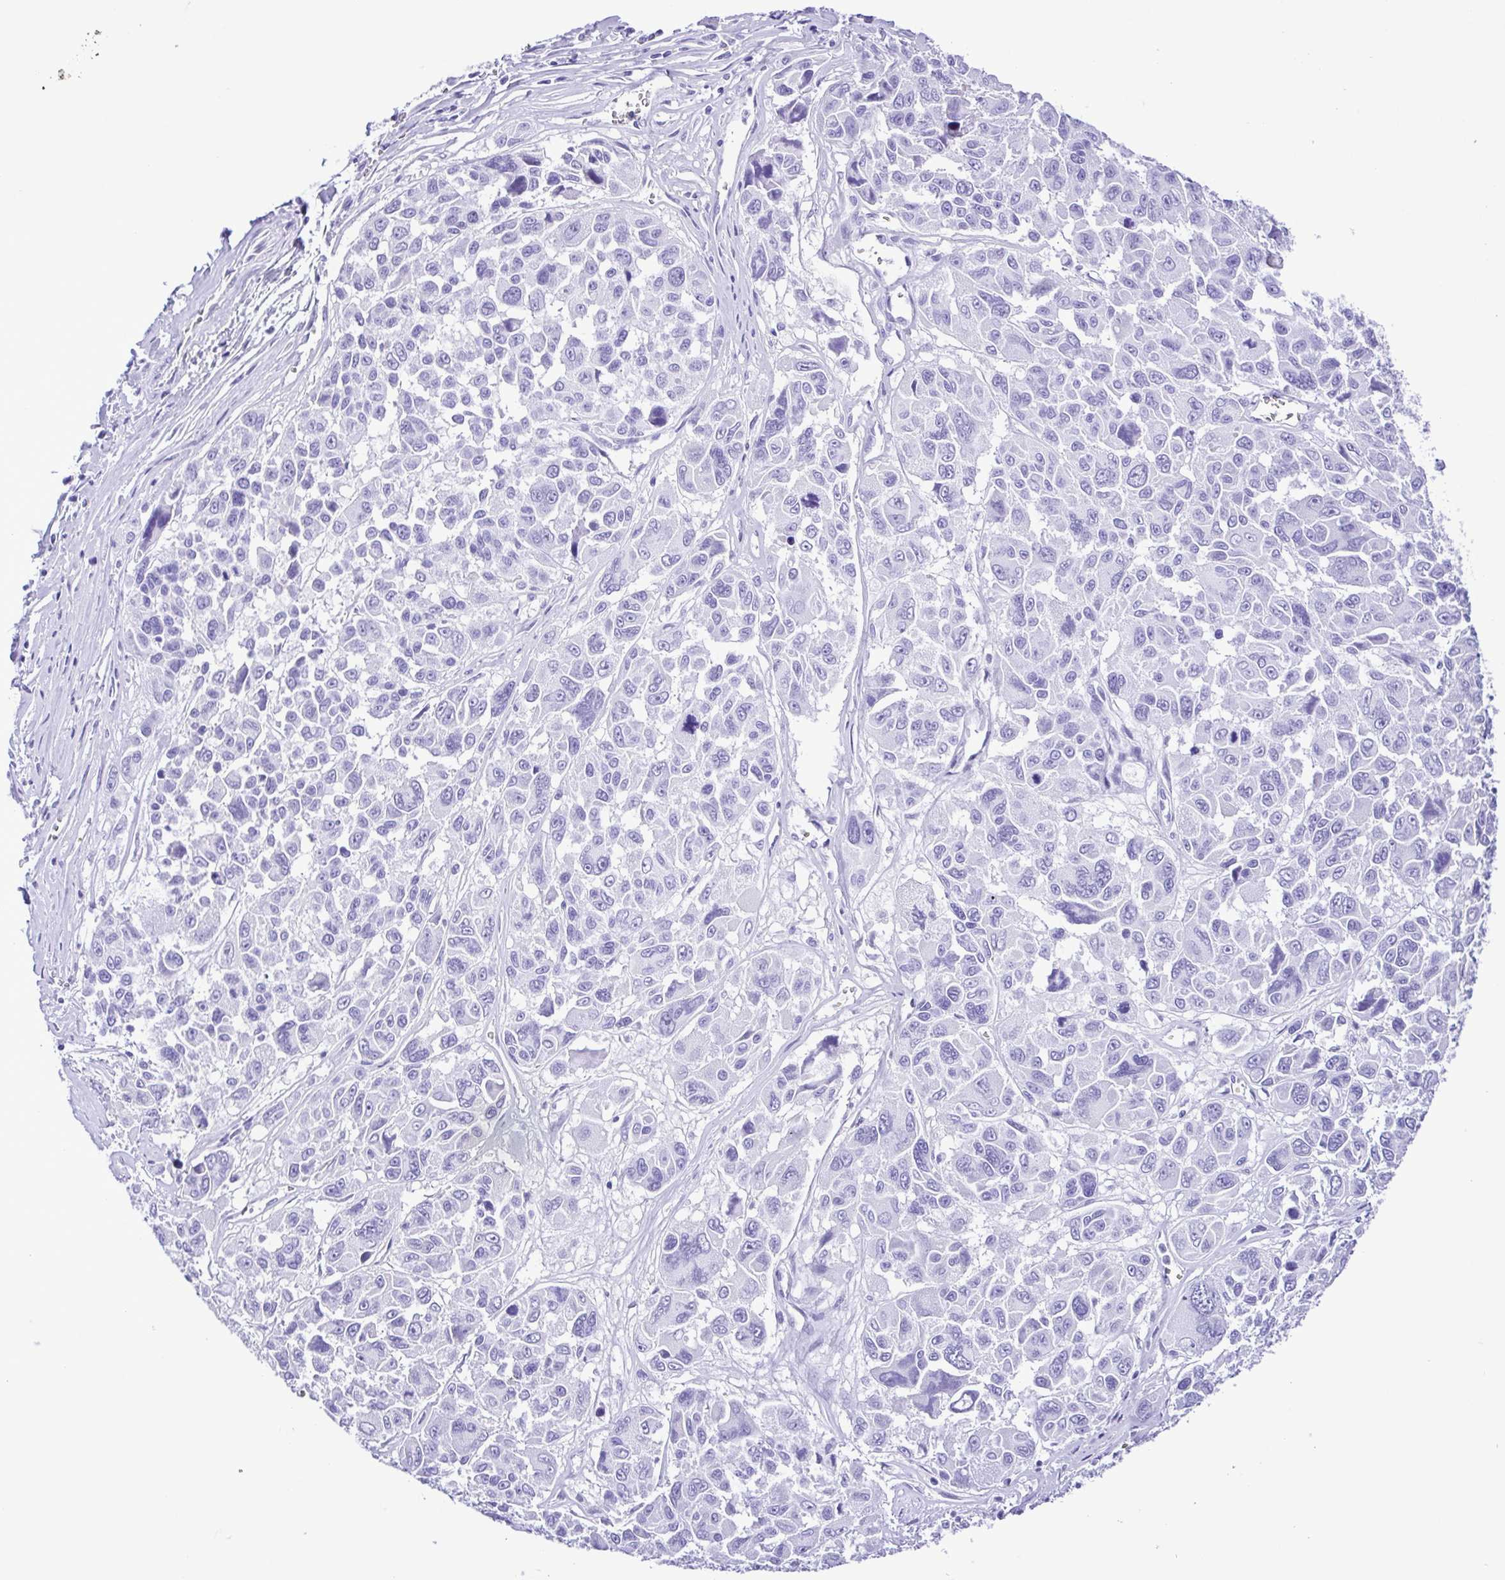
{"staining": {"intensity": "negative", "quantity": "none", "location": "none"}, "tissue": "melanoma", "cell_type": "Tumor cells", "image_type": "cancer", "snomed": [{"axis": "morphology", "description": "Malignant melanoma, NOS"}, {"axis": "topography", "description": "Skin"}], "caption": "Immunohistochemical staining of human melanoma demonstrates no significant positivity in tumor cells.", "gene": "SYT1", "patient": {"sex": "female", "age": 66}}